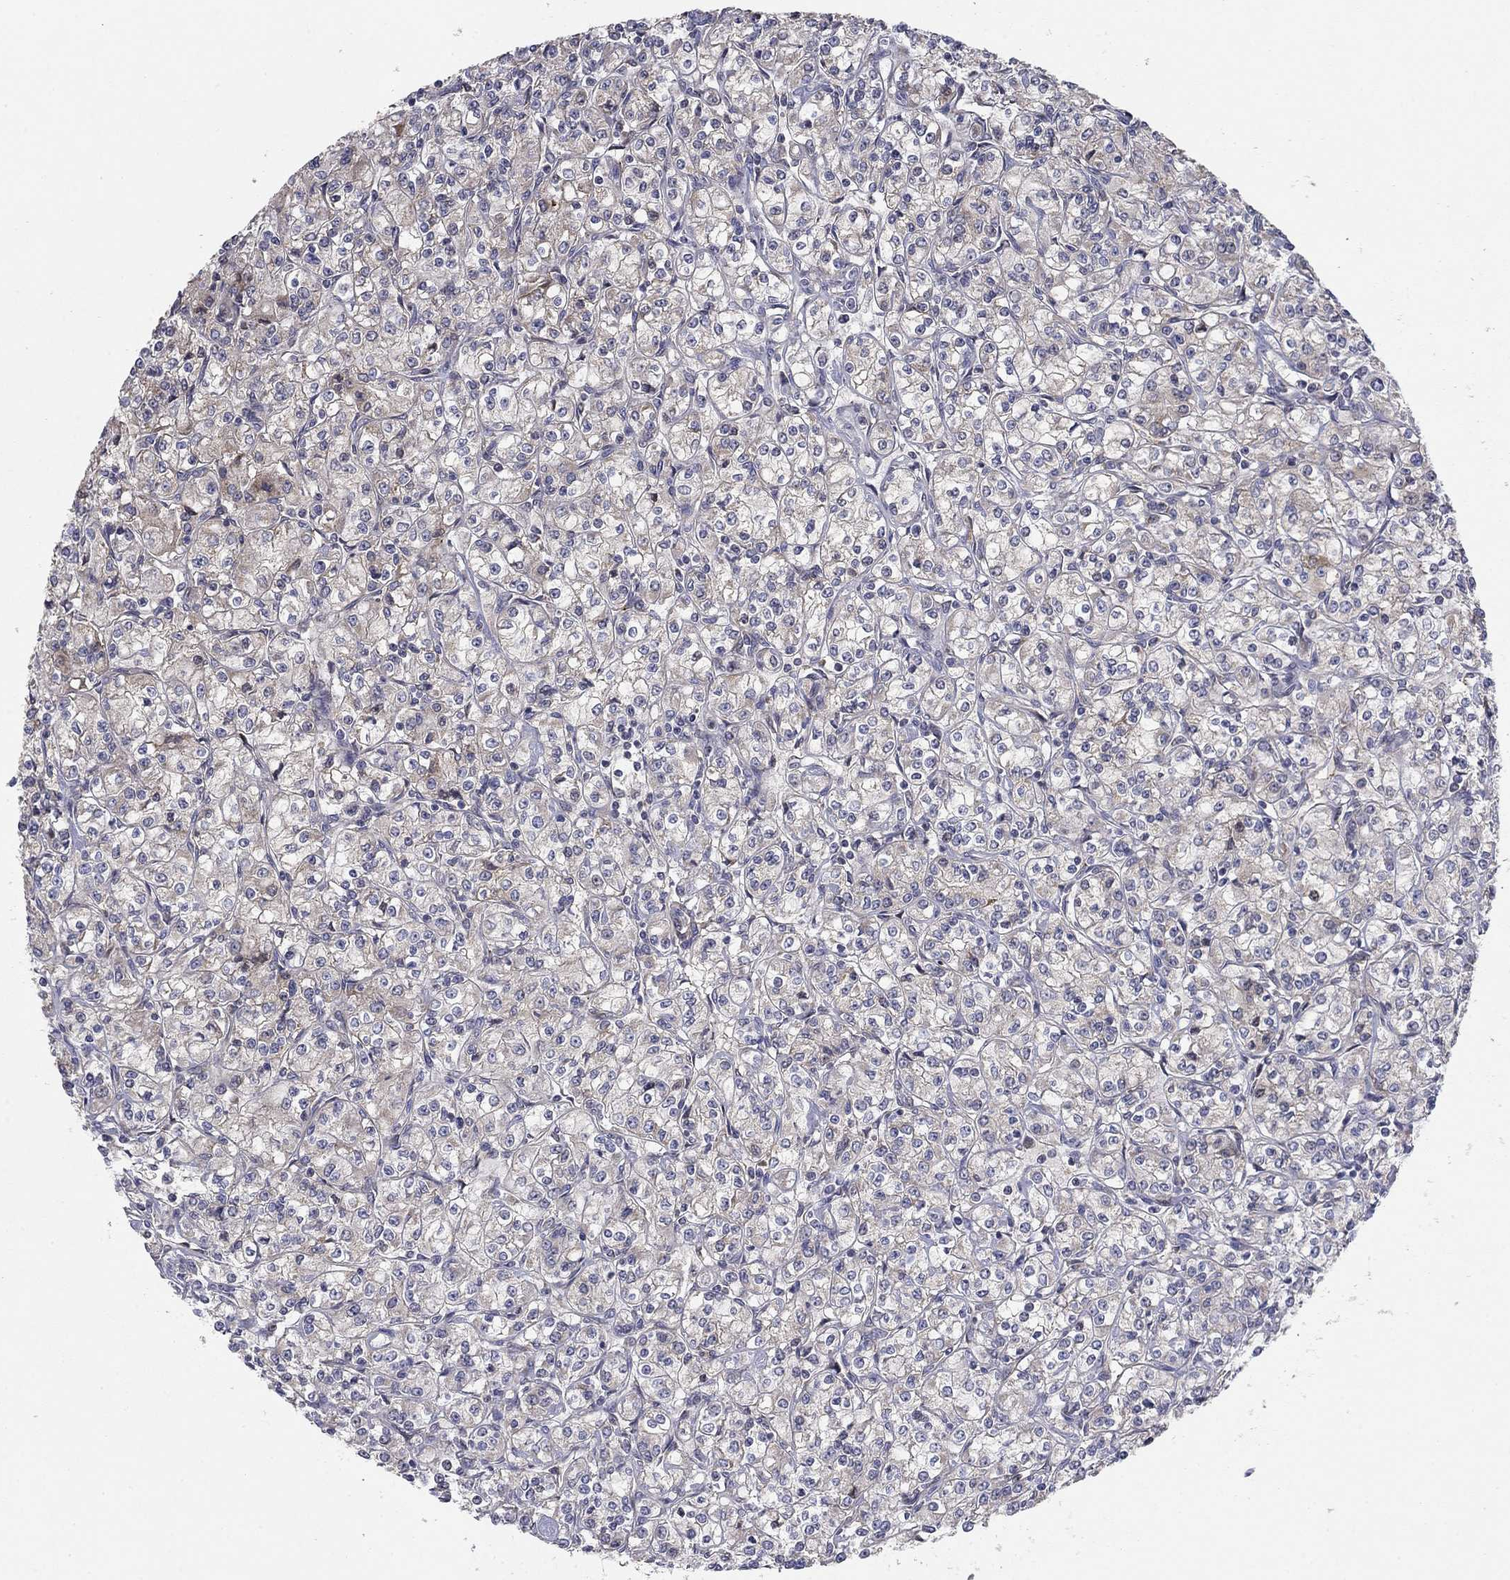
{"staining": {"intensity": "negative", "quantity": "none", "location": "none"}, "tissue": "renal cancer", "cell_type": "Tumor cells", "image_type": "cancer", "snomed": [{"axis": "morphology", "description": "Adenocarcinoma, NOS"}, {"axis": "topography", "description": "Kidney"}], "caption": "Tumor cells are negative for protein expression in human renal adenocarcinoma. (Immunohistochemistry, brightfield microscopy, high magnification).", "gene": "MMAA", "patient": {"sex": "male", "age": 77}}